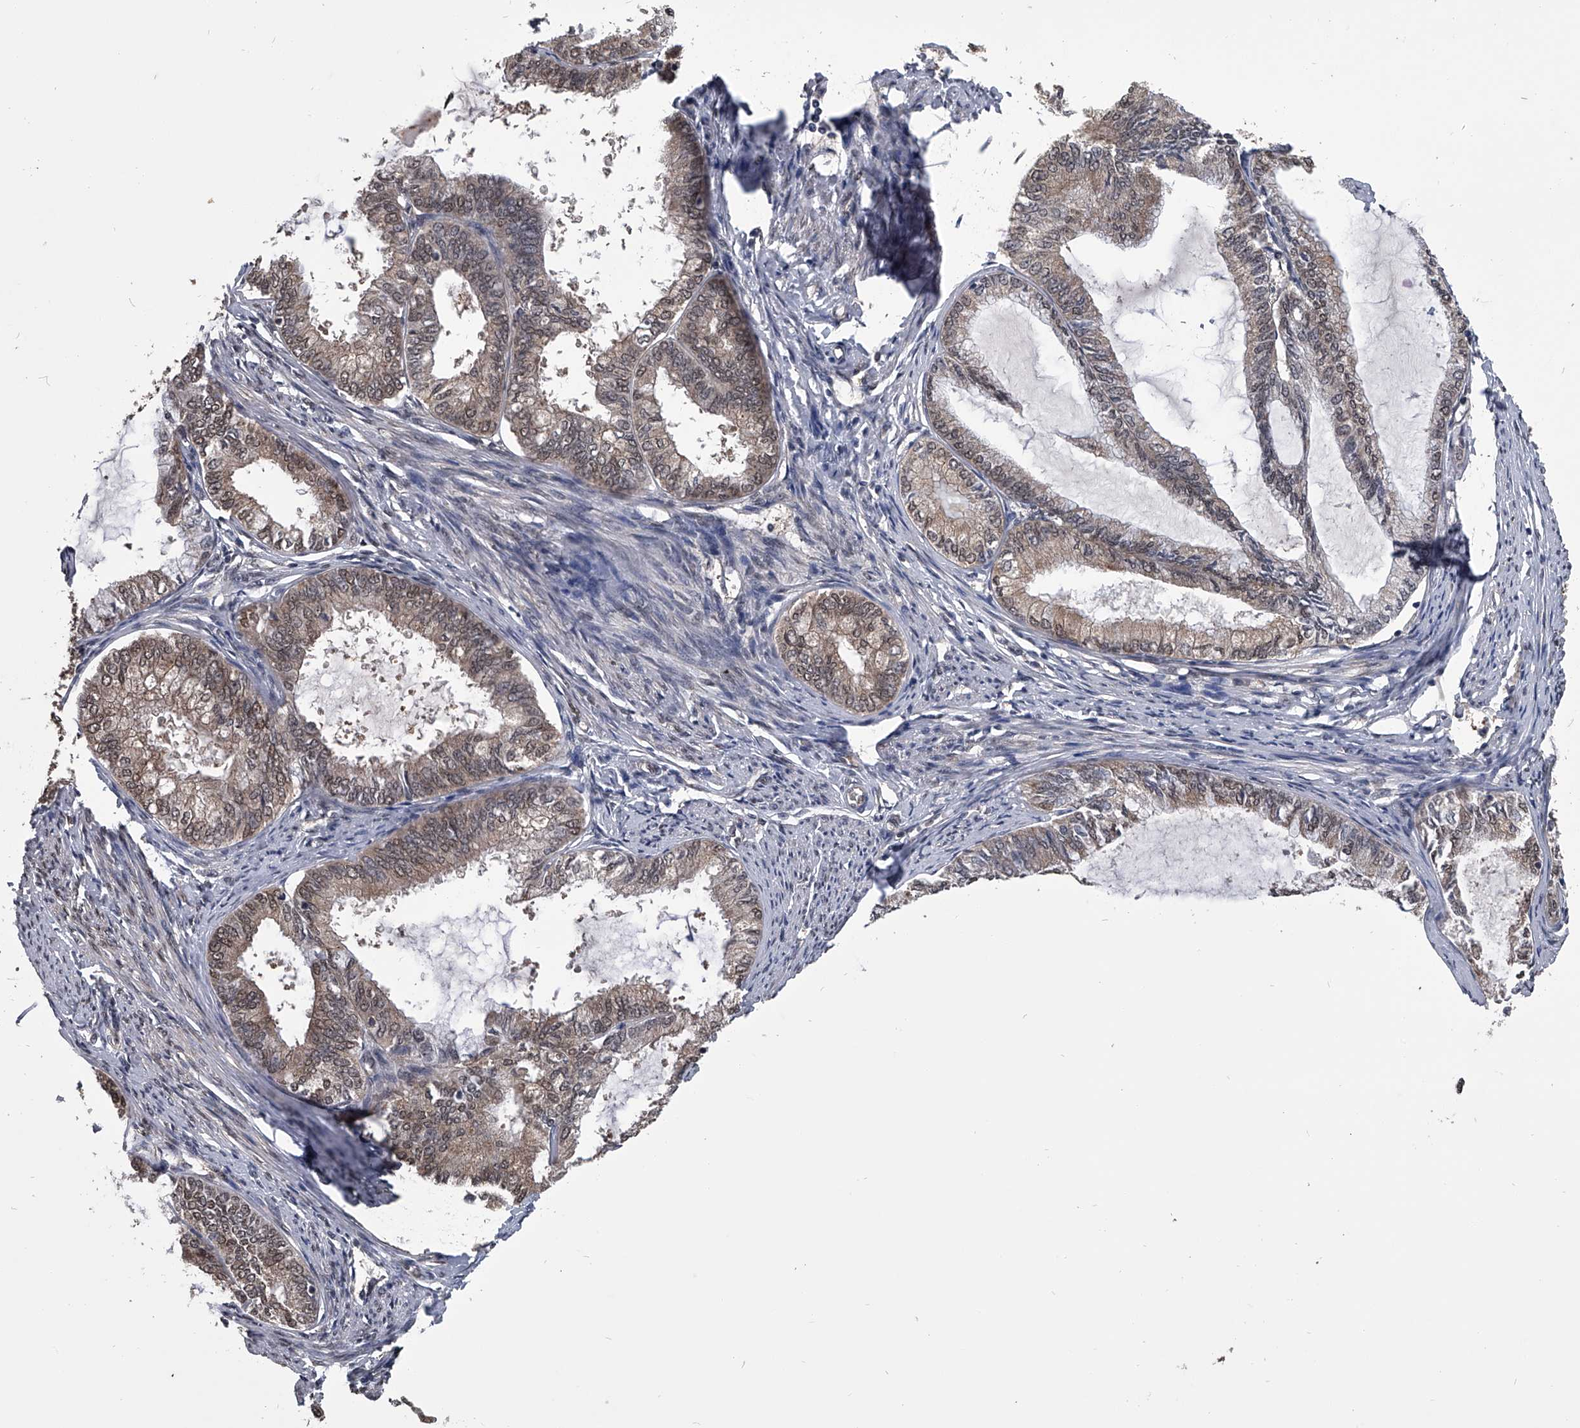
{"staining": {"intensity": "moderate", "quantity": ">75%", "location": "cytoplasmic/membranous,nuclear"}, "tissue": "endometrial cancer", "cell_type": "Tumor cells", "image_type": "cancer", "snomed": [{"axis": "morphology", "description": "Adenocarcinoma, NOS"}, {"axis": "topography", "description": "Endometrium"}], "caption": "An IHC micrograph of neoplastic tissue is shown. Protein staining in brown highlights moderate cytoplasmic/membranous and nuclear positivity in adenocarcinoma (endometrial) within tumor cells.", "gene": "TSNAX", "patient": {"sex": "female", "age": 86}}